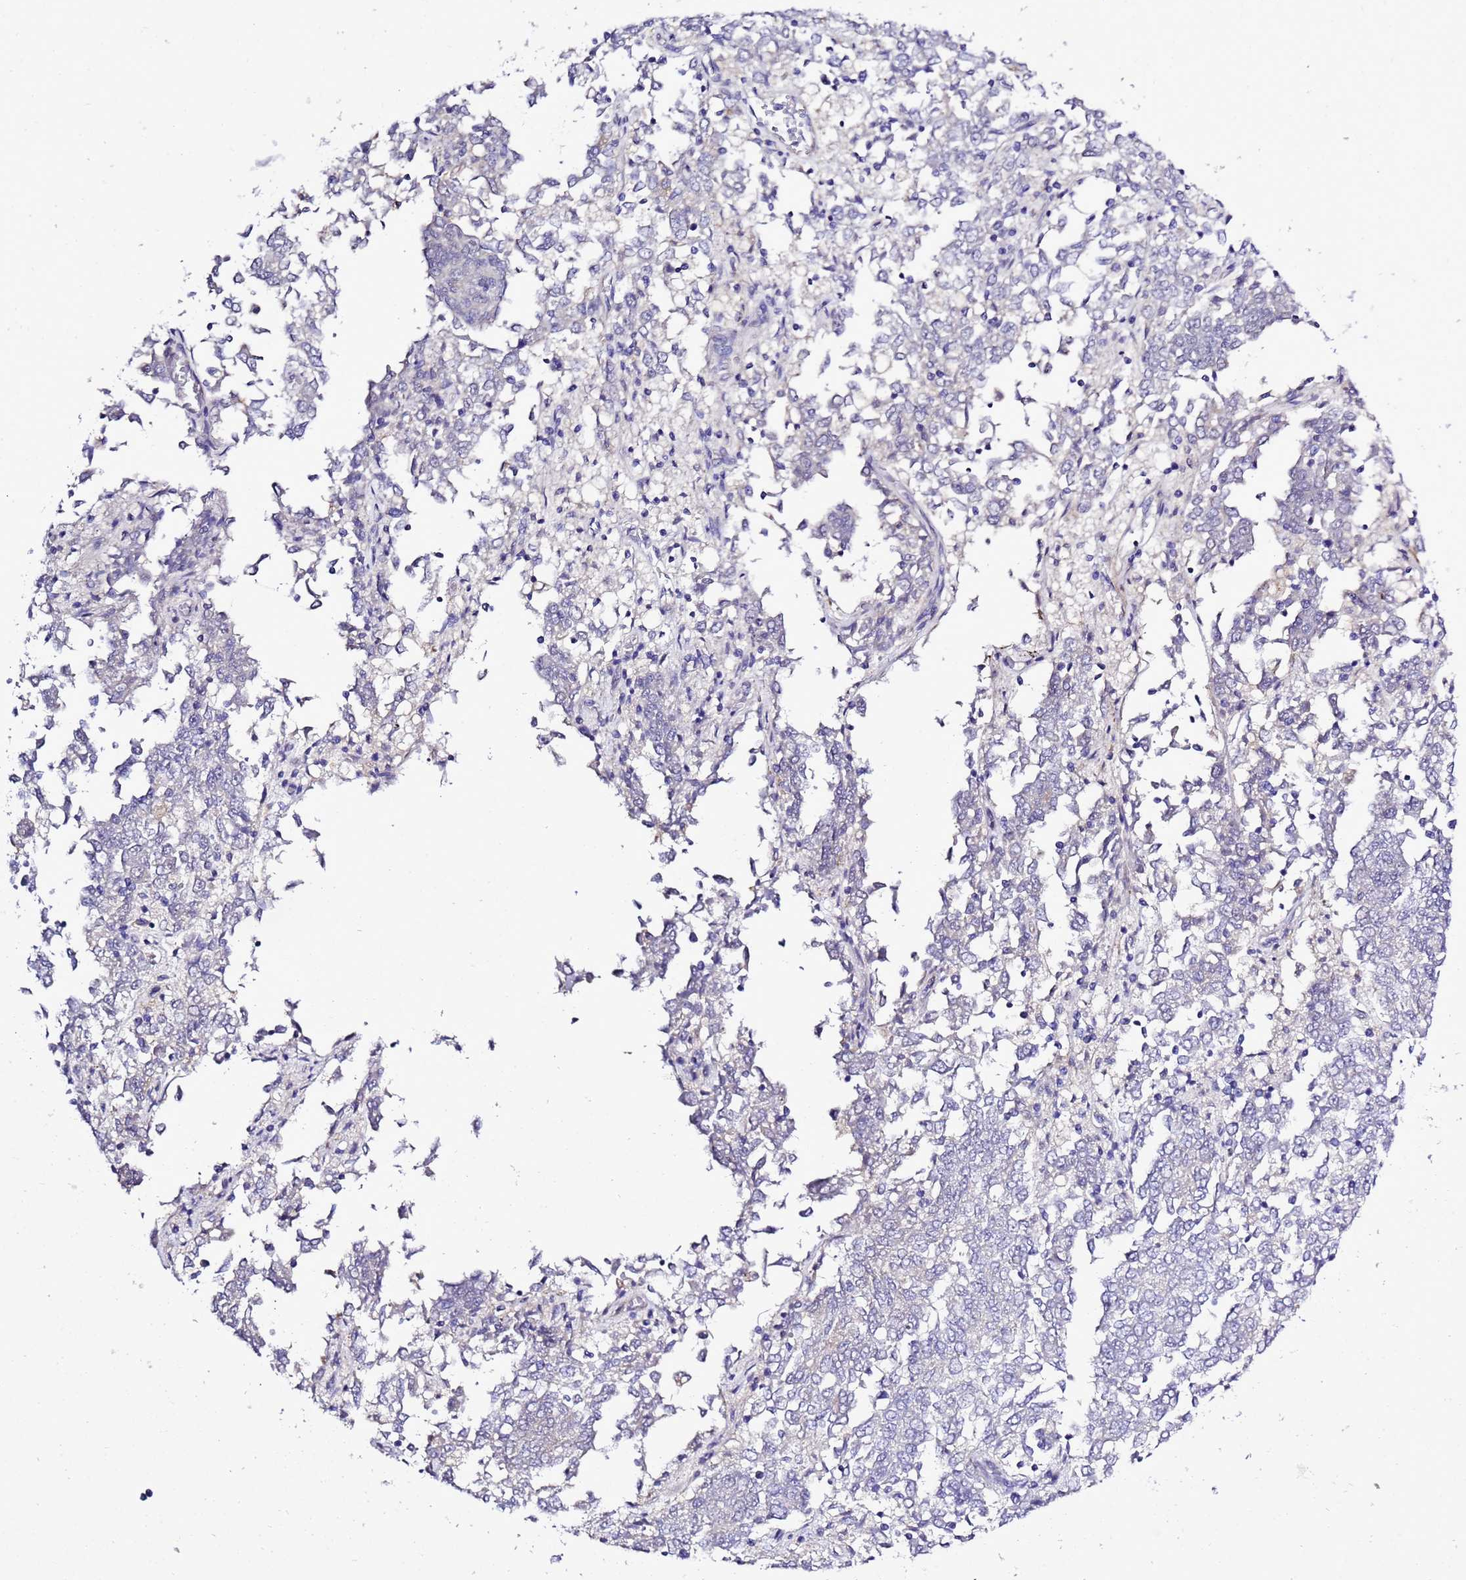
{"staining": {"intensity": "negative", "quantity": "none", "location": "none"}, "tissue": "endometrial cancer", "cell_type": "Tumor cells", "image_type": "cancer", "snomed": [{"axis": "morphology", "description": "Adenocarcinoma, NOS"}, {"axis": "topography", "description": "Endometrium"}], "caption": "An image of human endometrial adenocarcinoma is negative for staining in tumor cells.", "gene": "GZF1", "patient": {"sex": "female", "age": 80}}